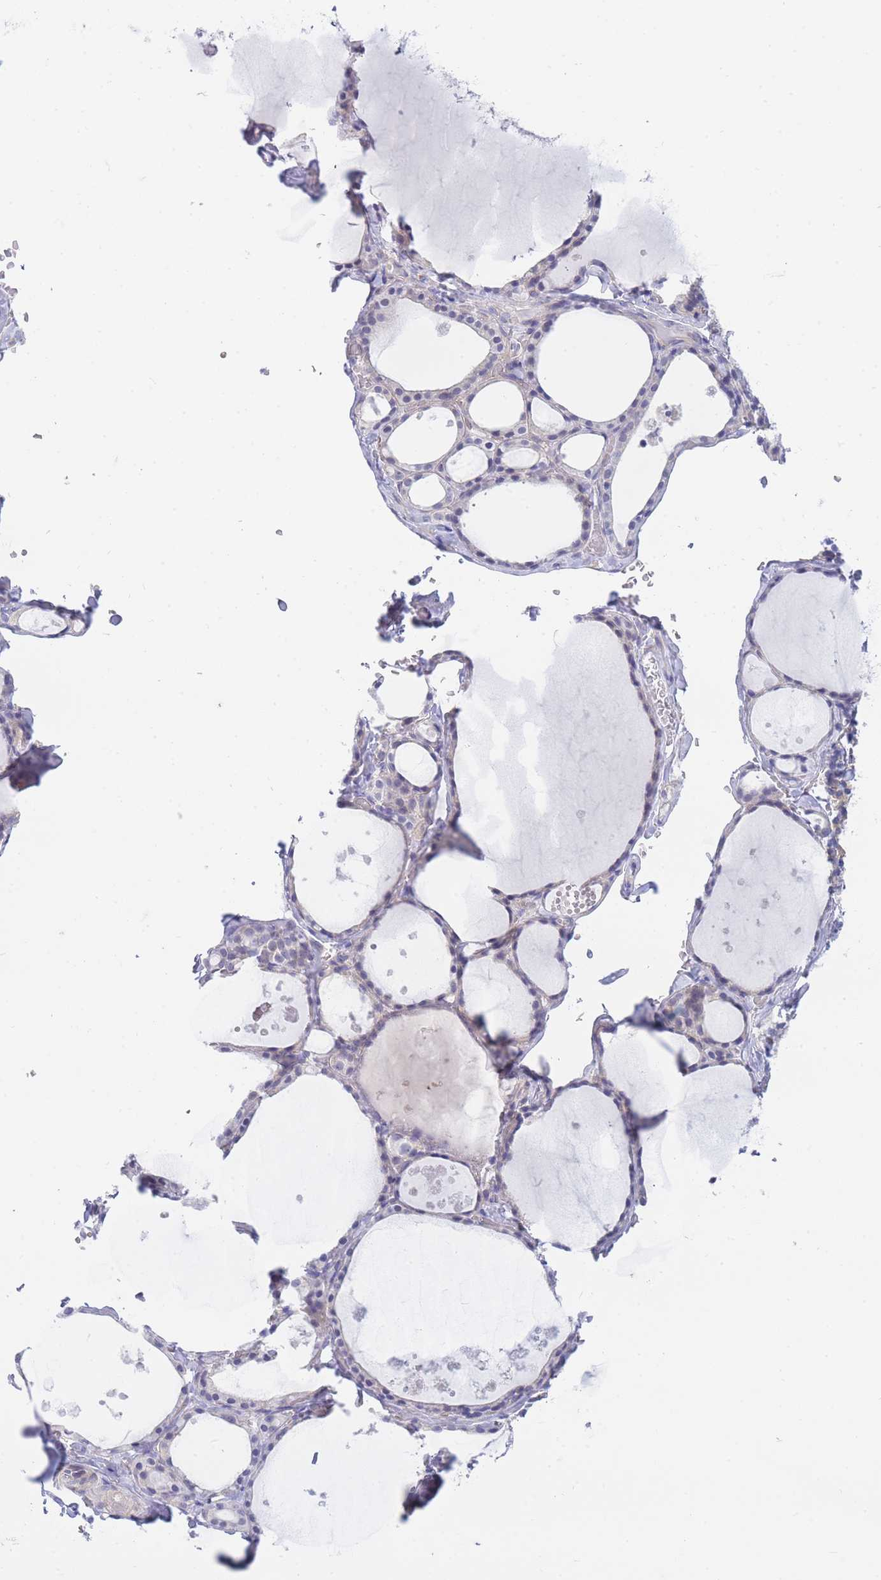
{"staining": {"intensity": "weak", "quantity": "<25%", "location": "cytoplasmic/membranous"}, "tissue": "thyroid gland", "cell_type": "Glandular cells", "image_type": "normal", "snomed": [{"axis": "morphology", "description": "Normal tissue, NOS"}, {"axis": "topography", "description": "Thyroid gland"}], "caption": "A photomicrograph of thyroid gland stained for a protein demonstrates no brown staining in glandular cells.", "gene": "SUGT1", "patient": {"sex": "male", "age": 56}}